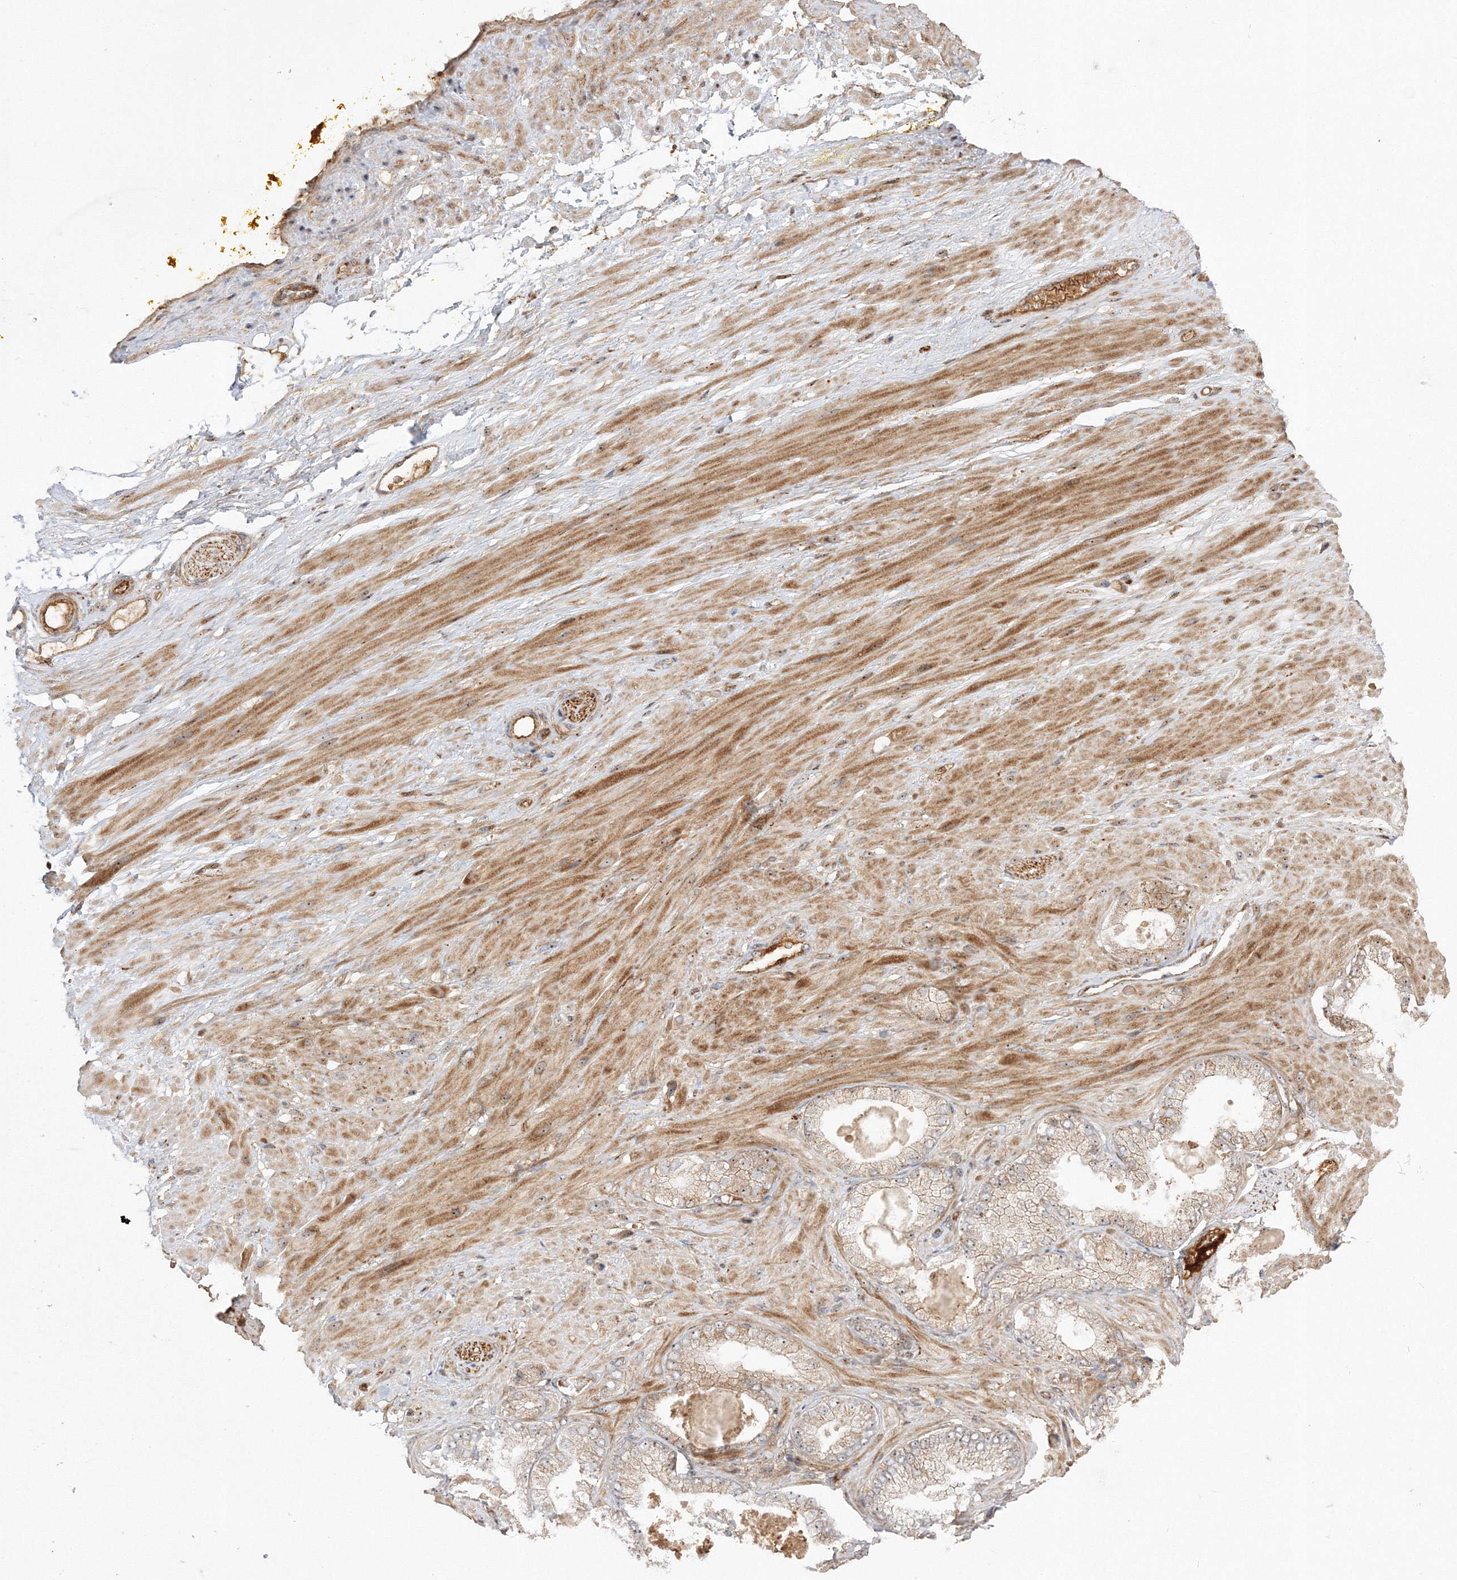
{"staining": {"intensity": "moderate", "quantity": ">75%", "location": "cytoplasmic/membranous"}, "tissue": "adipose tissue", "cell_type": "Adipocytes", "image_type": "normal", "snomed": [{"axis": "morphology", "description": "Normal tissue, NOS"}, {"axis": "morphology", "description": "Adenocarcinoma, Low grade"}, {"axis": "topography", "description": "Prostate"}, {"axis": "topography", "description": "Peripheral nerve tissue"}], "caption": "Adipocytes display medium levels of moderate cytoplasmic/membranous positivity in approximately >75% of cells in unremarkable adipose tissue. (IHC, brightfield microscopy, high magnification).", "gene": "NPM3", "patient": {"sex": "male", "age": 63}}